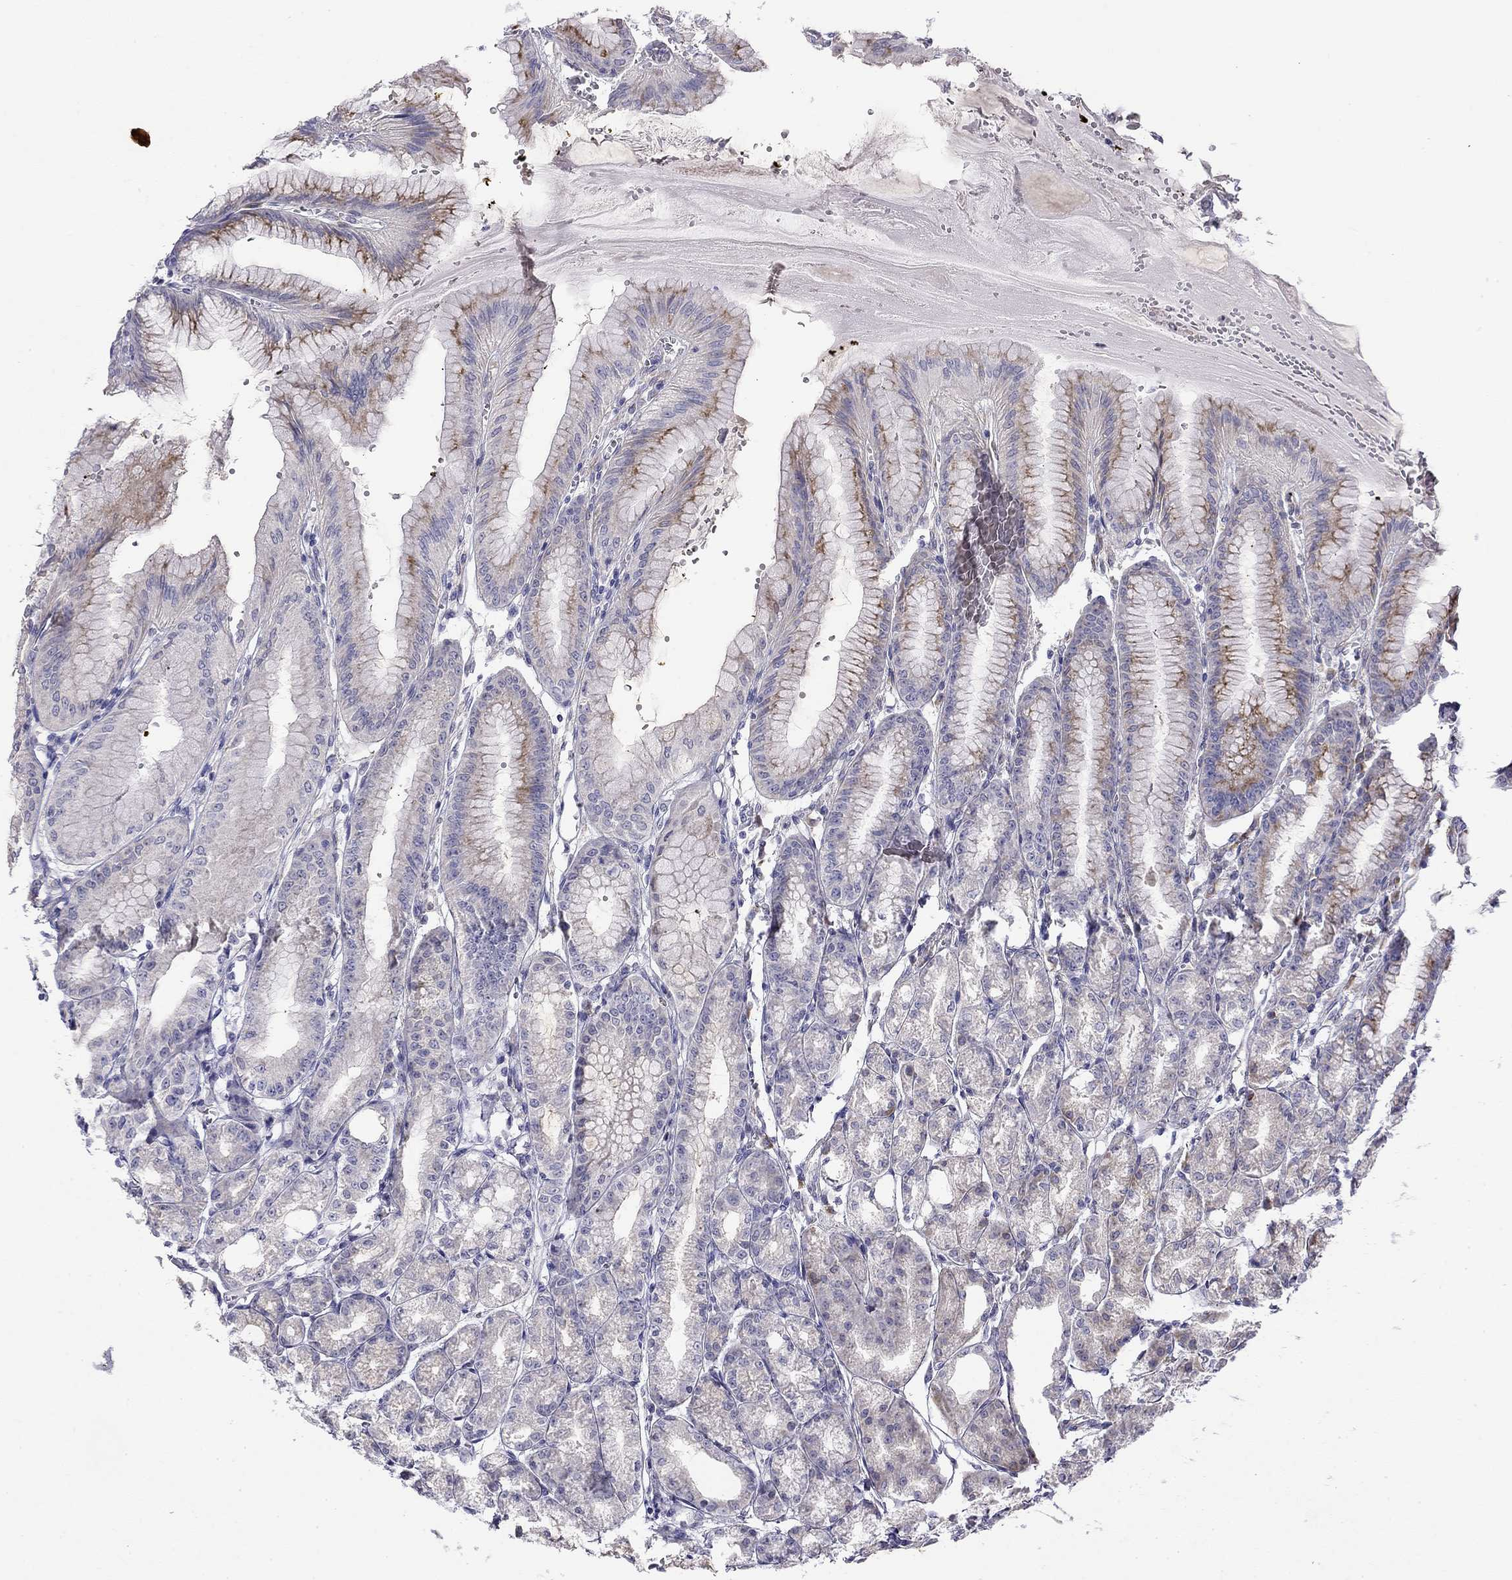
{"staining": {"intensity": "moderate", "quantity": "<25%", "location": "cytoplasmic/membranous"}, "tissue": "stomach", "cell_type": "Glandular cells", "image_type": "normal", "snomed": [{"axis": "morphology", "description": "Normal tissue, NOS"}, {"axis": "topography", "description": "Stomach, lower"}], "caption": "IHC photomicrograph of normal stomach stained for a protein (brown), which reveals low levels of moderate cytoplasmic/membranous expression in approximately <25% of glandular cells.", "gene": "RTL1", "patient": {"sex": "male", "age": 71}}